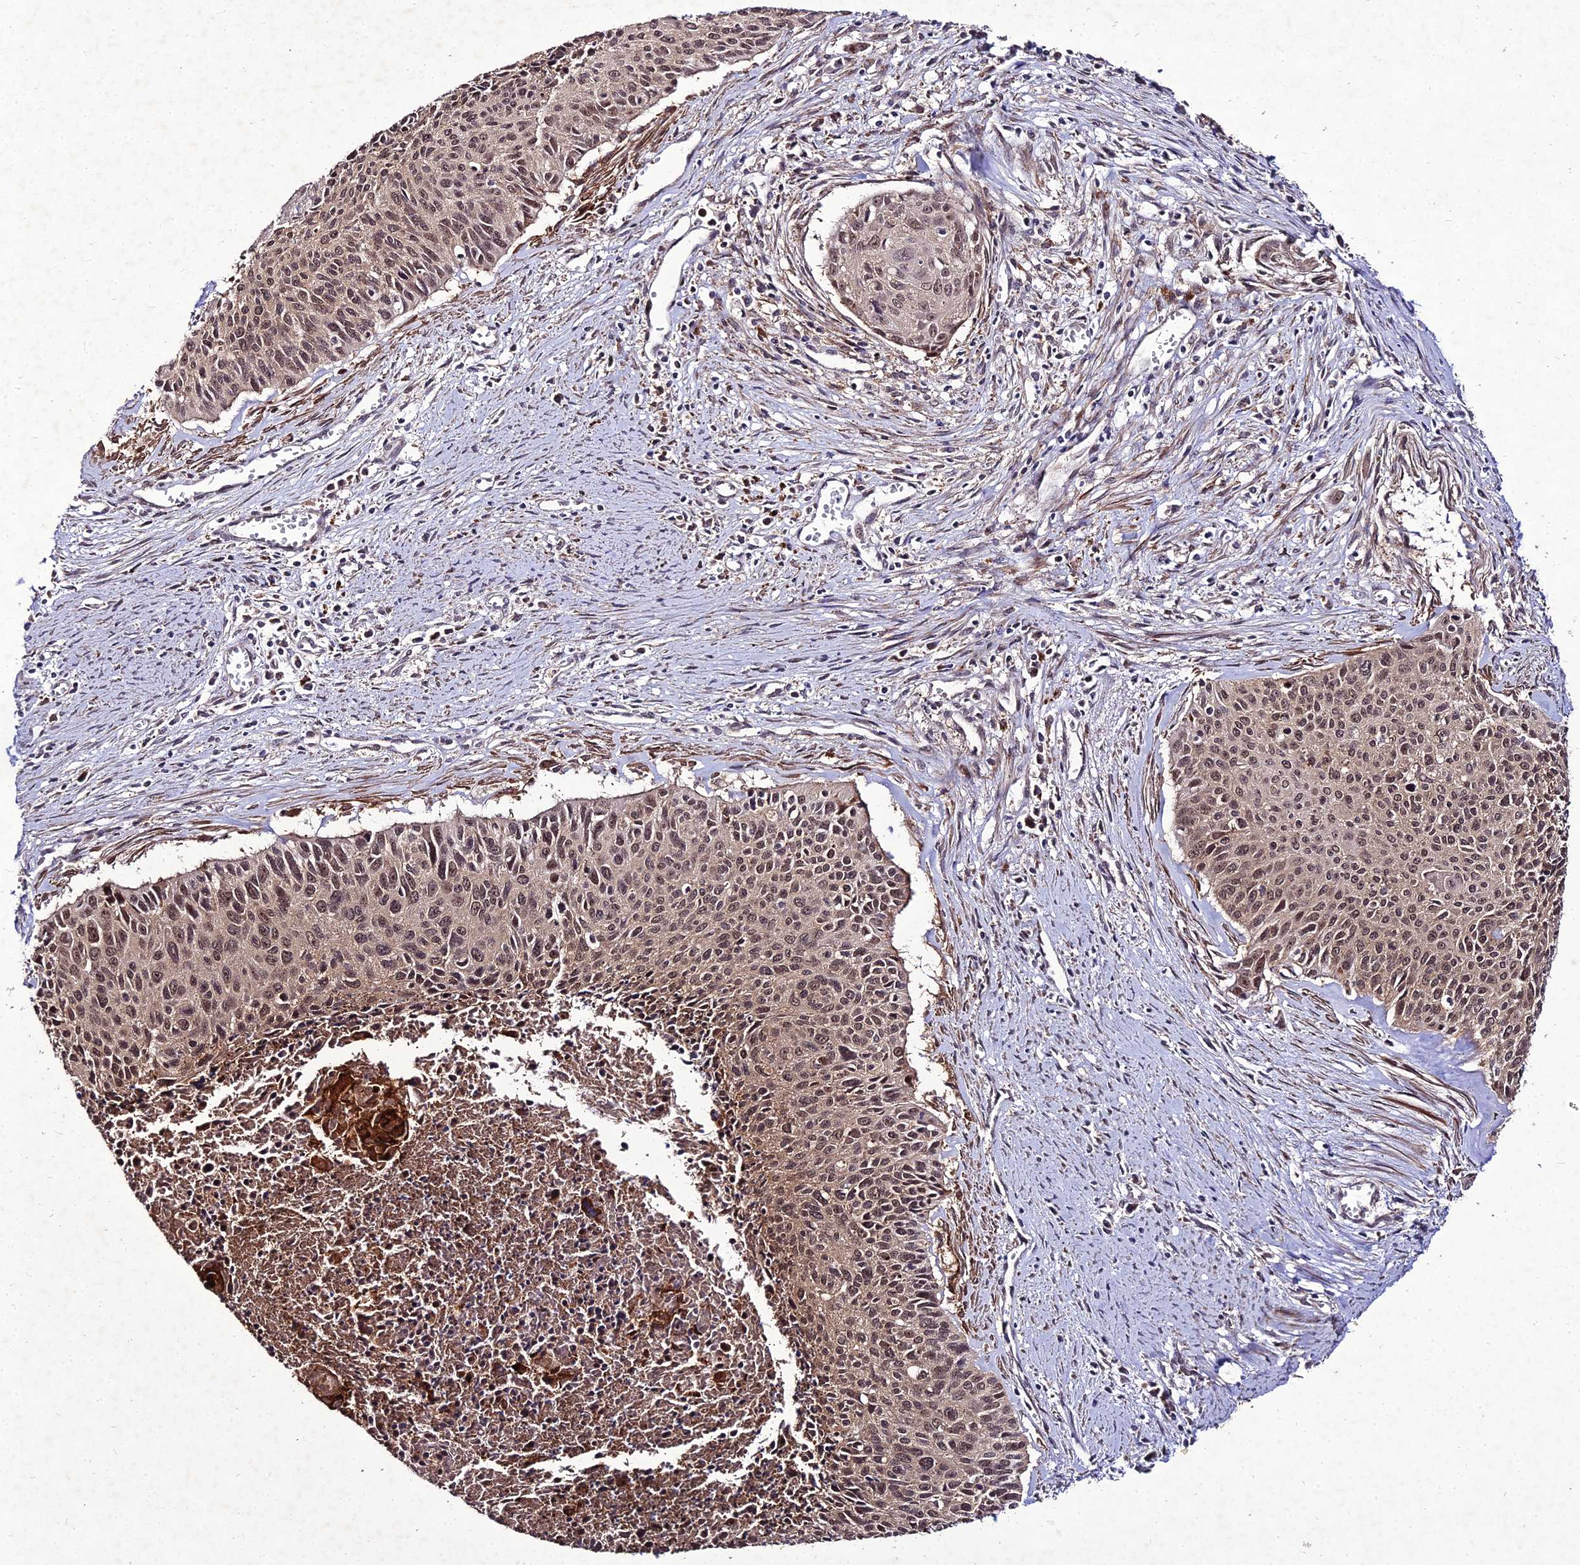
{"staining": {"intensity": "moderate", "quantity": ">75%", "location": "nuclear"}, "tissue": "cervical cancer", "cell_type": "Tumor cells", "image_type": "cancer", "snomed": [{"axis": "morphology", "description": "Squamous cell carcinoma, NOS"}, {"axis": "topography", "description": "Cervix"}], "caption": "A medium amount of moderate nuclear staining is present in approximately >75% of tumor cells in squamous cell carcinoma (cervical) tissue. Nuclei are stained in blue.", "gene": "ZNF766", "patient": {"sex": "female", "age": 55}}